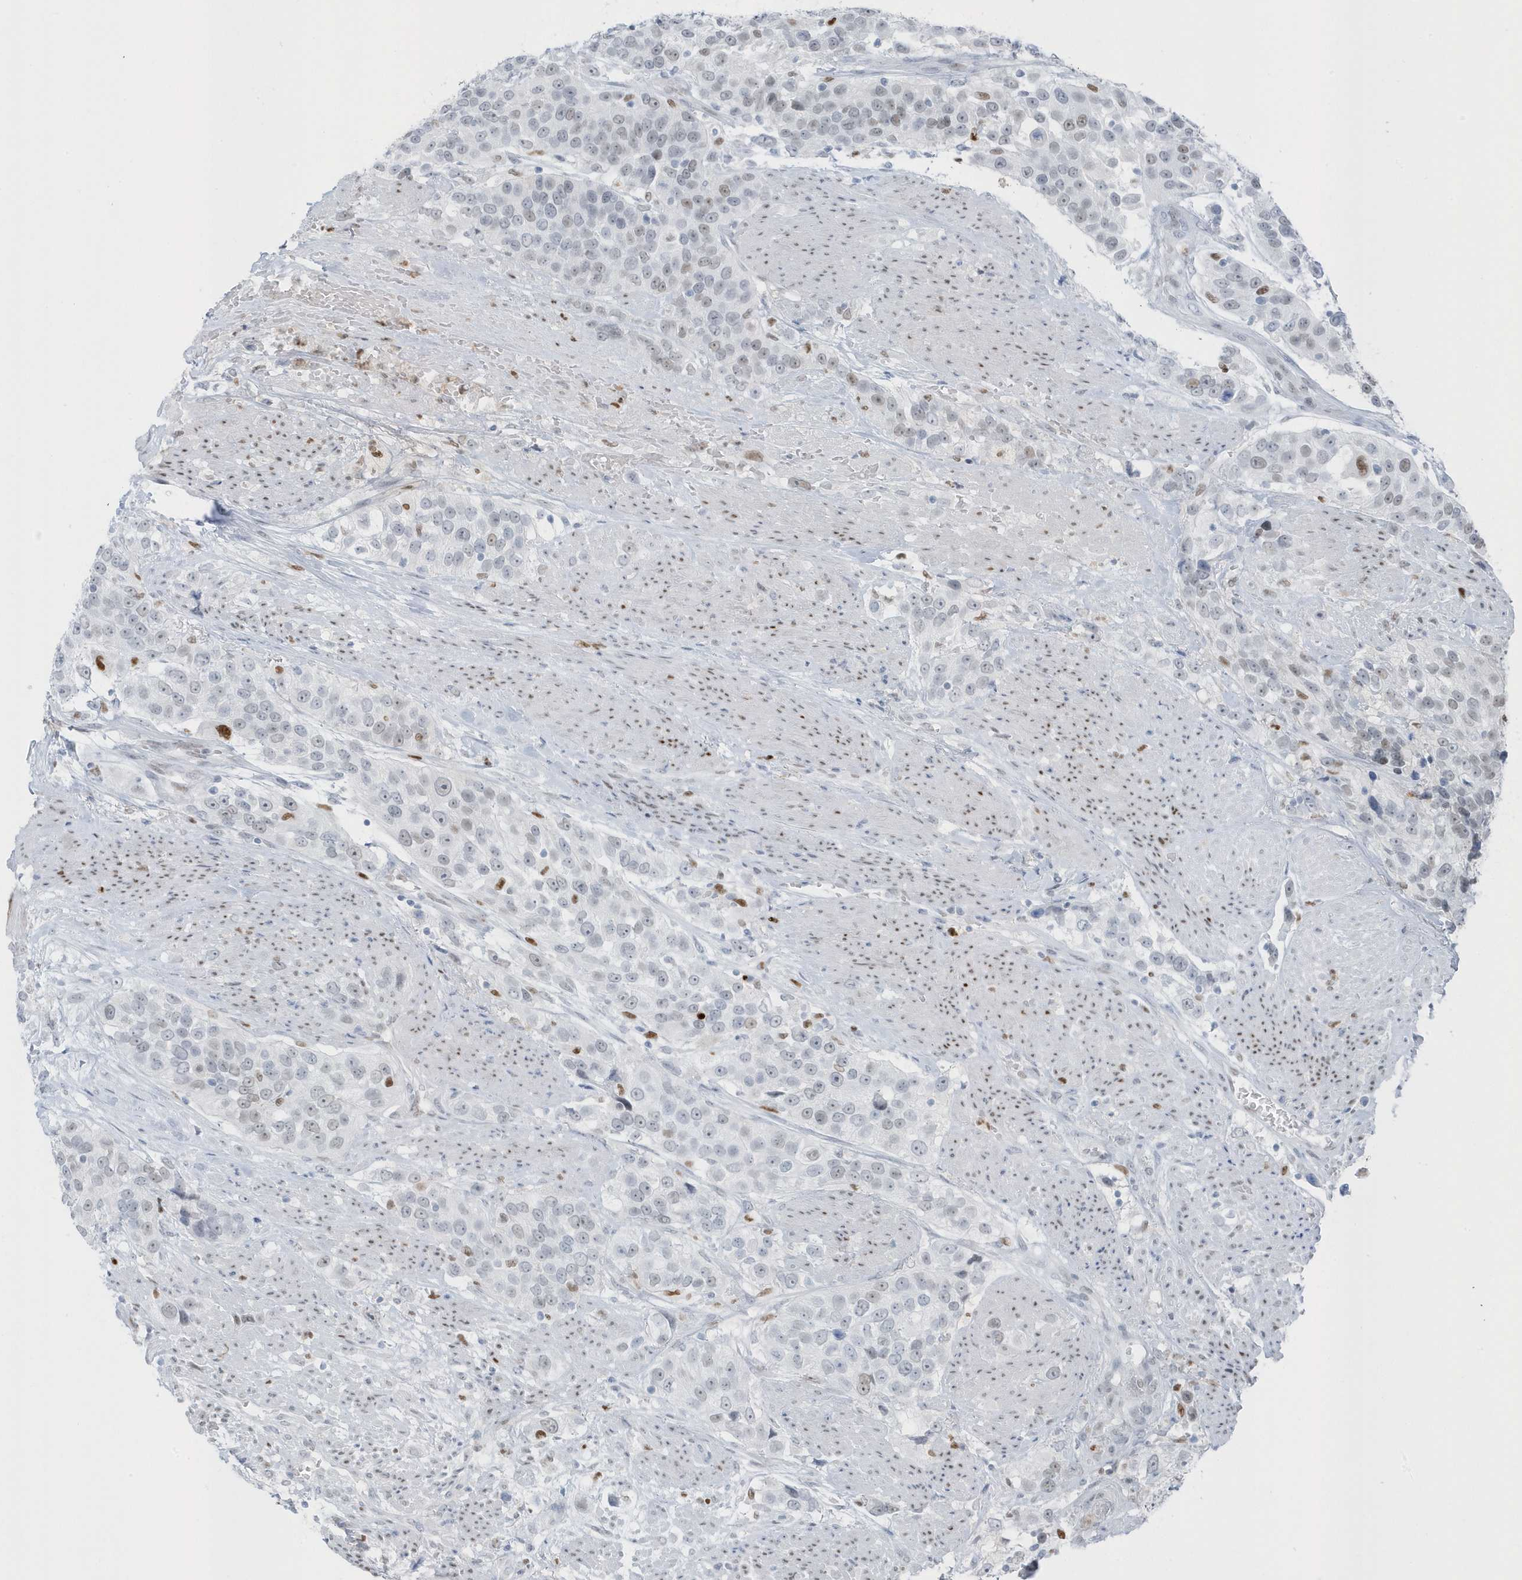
{"staining": {"intensity": "moderate", "quantity": "<25%", "location": "nuclear"}, "tissue": "urothelial cancer", "cell_type": "Tumor cells", "image_type": "cancer", "snomed": [{"axis": "morphology", "description": "Urothelial carcinoma, High grade"}, {"axis": "topography", "description": "Urinary bladder"}], "caption": "Urothelial carcinoma (high-grade) stained for a protein exhibits moderate nuclear positivity in tumor cells.", "gene": "SMIM34", "patient": {"sex": "female", "age": 80}}